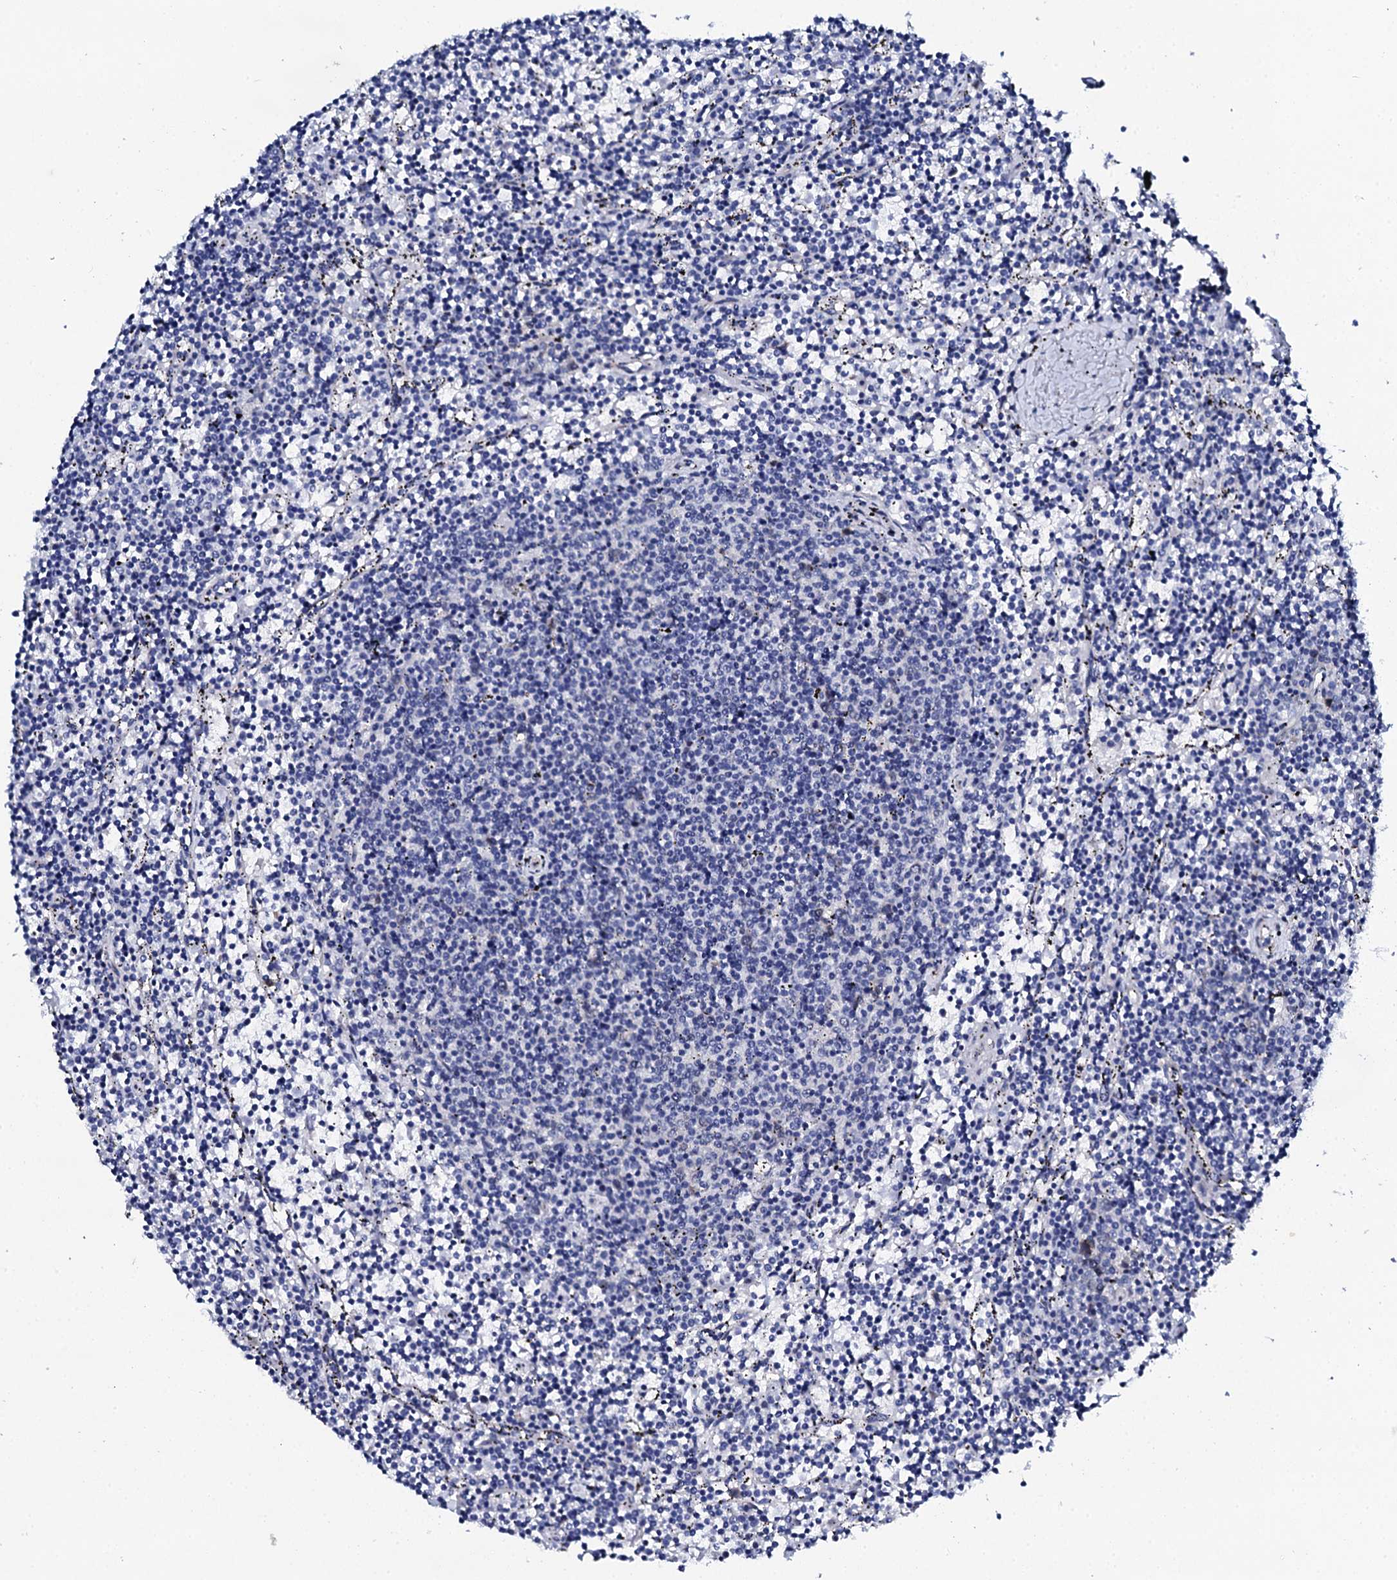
{"staining": {"intensity": "negative", "quantity": "none", "location": "none"}, "tissue": "lymphoma", "cell_type": "Tumor cells", "image_type": "cancer", "snomed": [{"axis": "morphology", "description": "Malignant lymphoma, non-Hodgkin's type, Low grade"}, {"axis": "topography", "description": "Spleen"}], "caption": "IHC micrograph of neoplastic tissue: human lymphoma stained with DAB displays no significant protein positivity in tumor cells.", "gene": "NUDT13", "patient": {"sex": "female", "age": 50}}